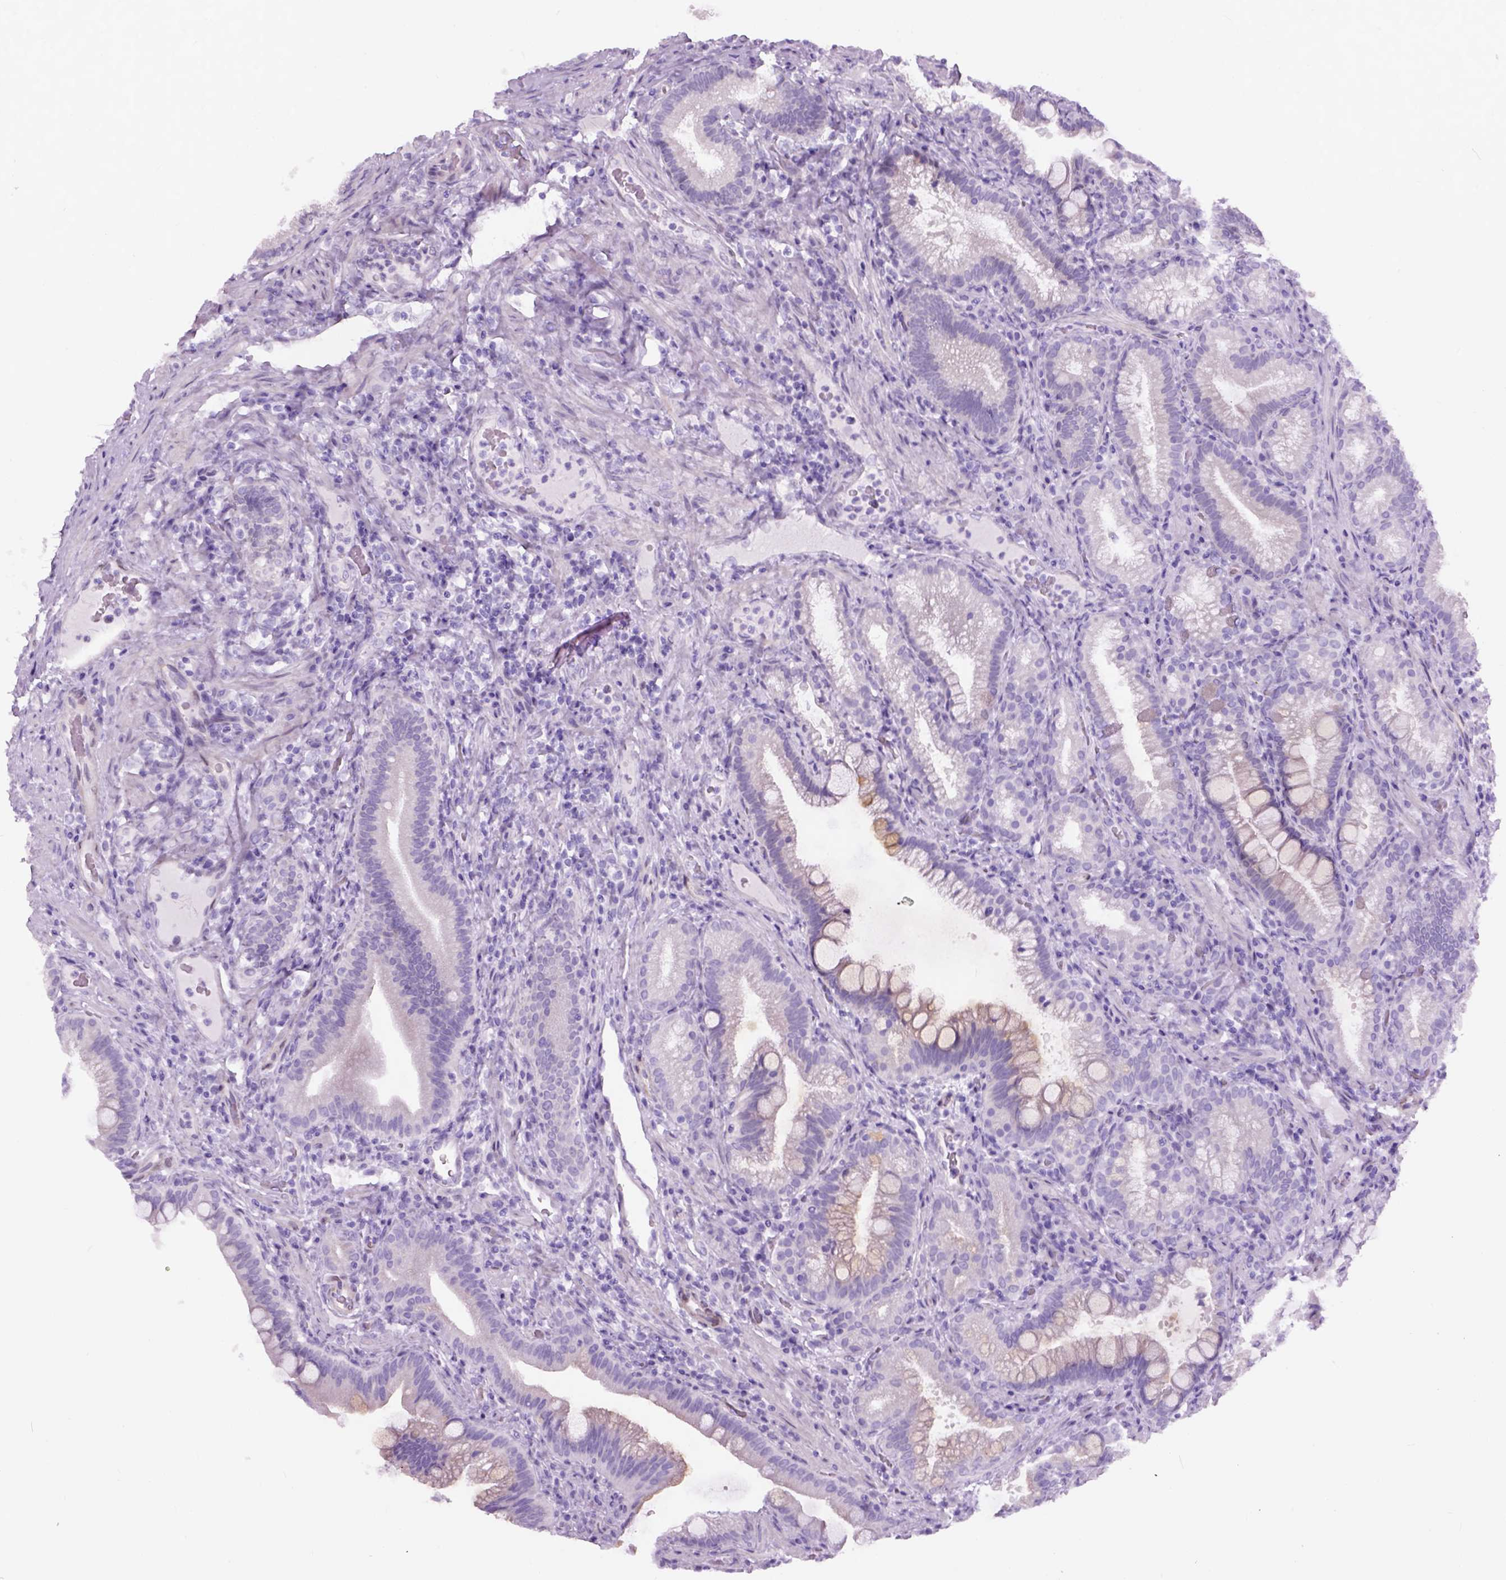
{"staining": {"intensity": "negative", "quantity": "none", "location": "none"}, "tissue": "duodenum", "cell_type": "Glandular cells", "image_type": "normal", "snomed": [{"axis": "morphology", "description": "Normal tissue, NOS"}, {"axis": "topography", "description": "Pancreas"}, {"axis": "topography", "description": "Duodenum"}], "caption": "Protein analysis of benign duodenum displays no significant positivity in glandular cells. The staining is performed using DAB (3,3'-diaminobenzidine) brown chromogen with nuclei counter-stained in using hematoxylin.", "gene": "AXDND1", "patient": {"sex": "male", "age": 59}}